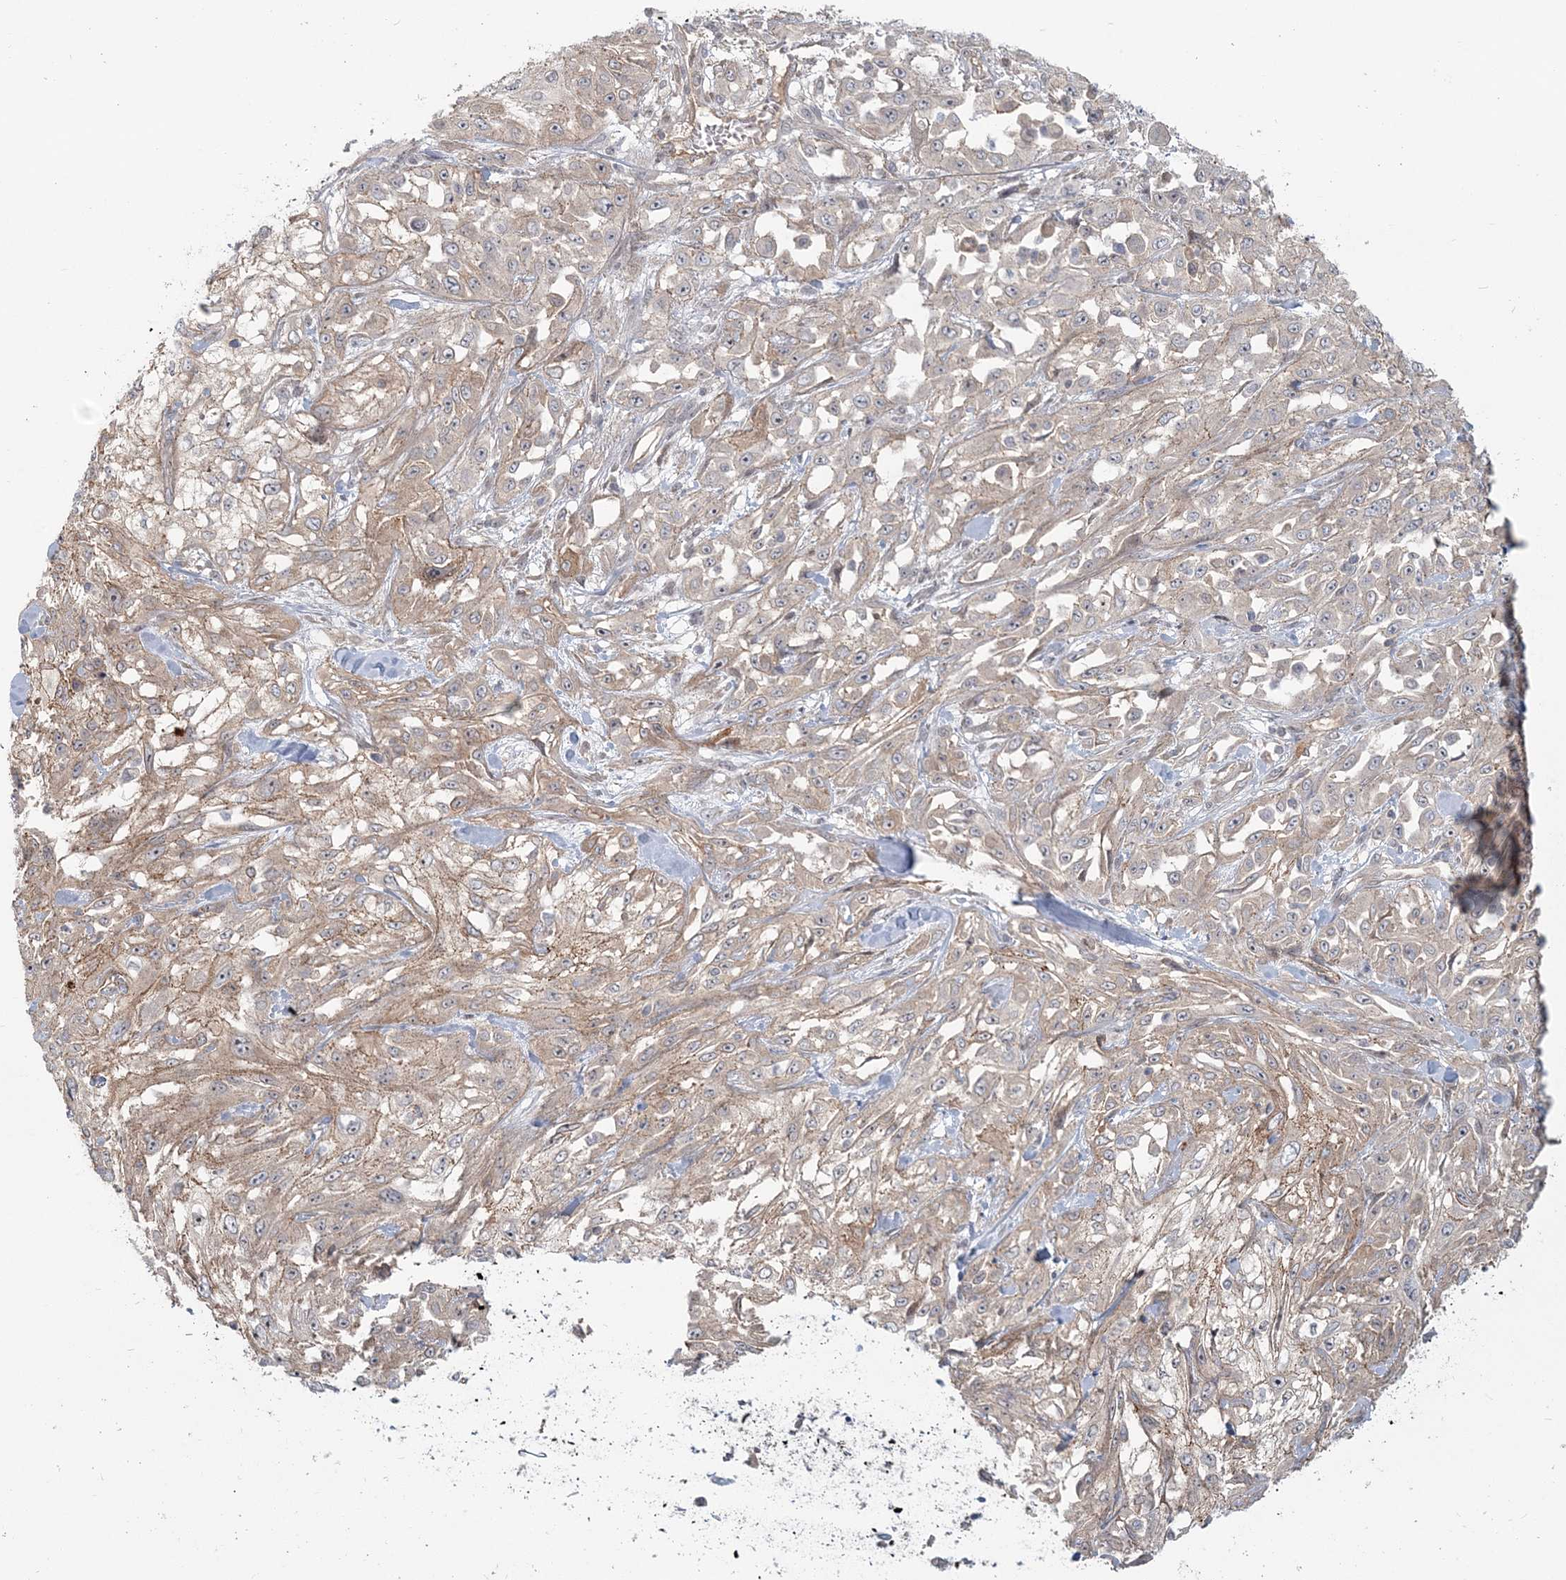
{"staining": {"intensity": "weak", "quantity": "25%-75%", "location": "cytoplasmic/membranous"}, "tissue": "skin cancer", "cell_type": "Tumor cells", "image_type": "cancer", "snomed": [{"axis": "morphology", "description": "Squamous cell carcinoma, NOS"}, {"axis": "morphology", "description": "Squamous cell carcinoma, metastatic, NOS"}, {"axis": "topography", "description": "Skin"}, {"axis": "topography", "description": "Lymph node"}], "caption": "Immunohistochemical staining of skin cancer reveals low levels of weak cytoplasmic/membranous staining in approximately 25%-75% of tumor cells.", "gene": "SH3PXD2A", "patient": {"sex": "male", "age": 75}}